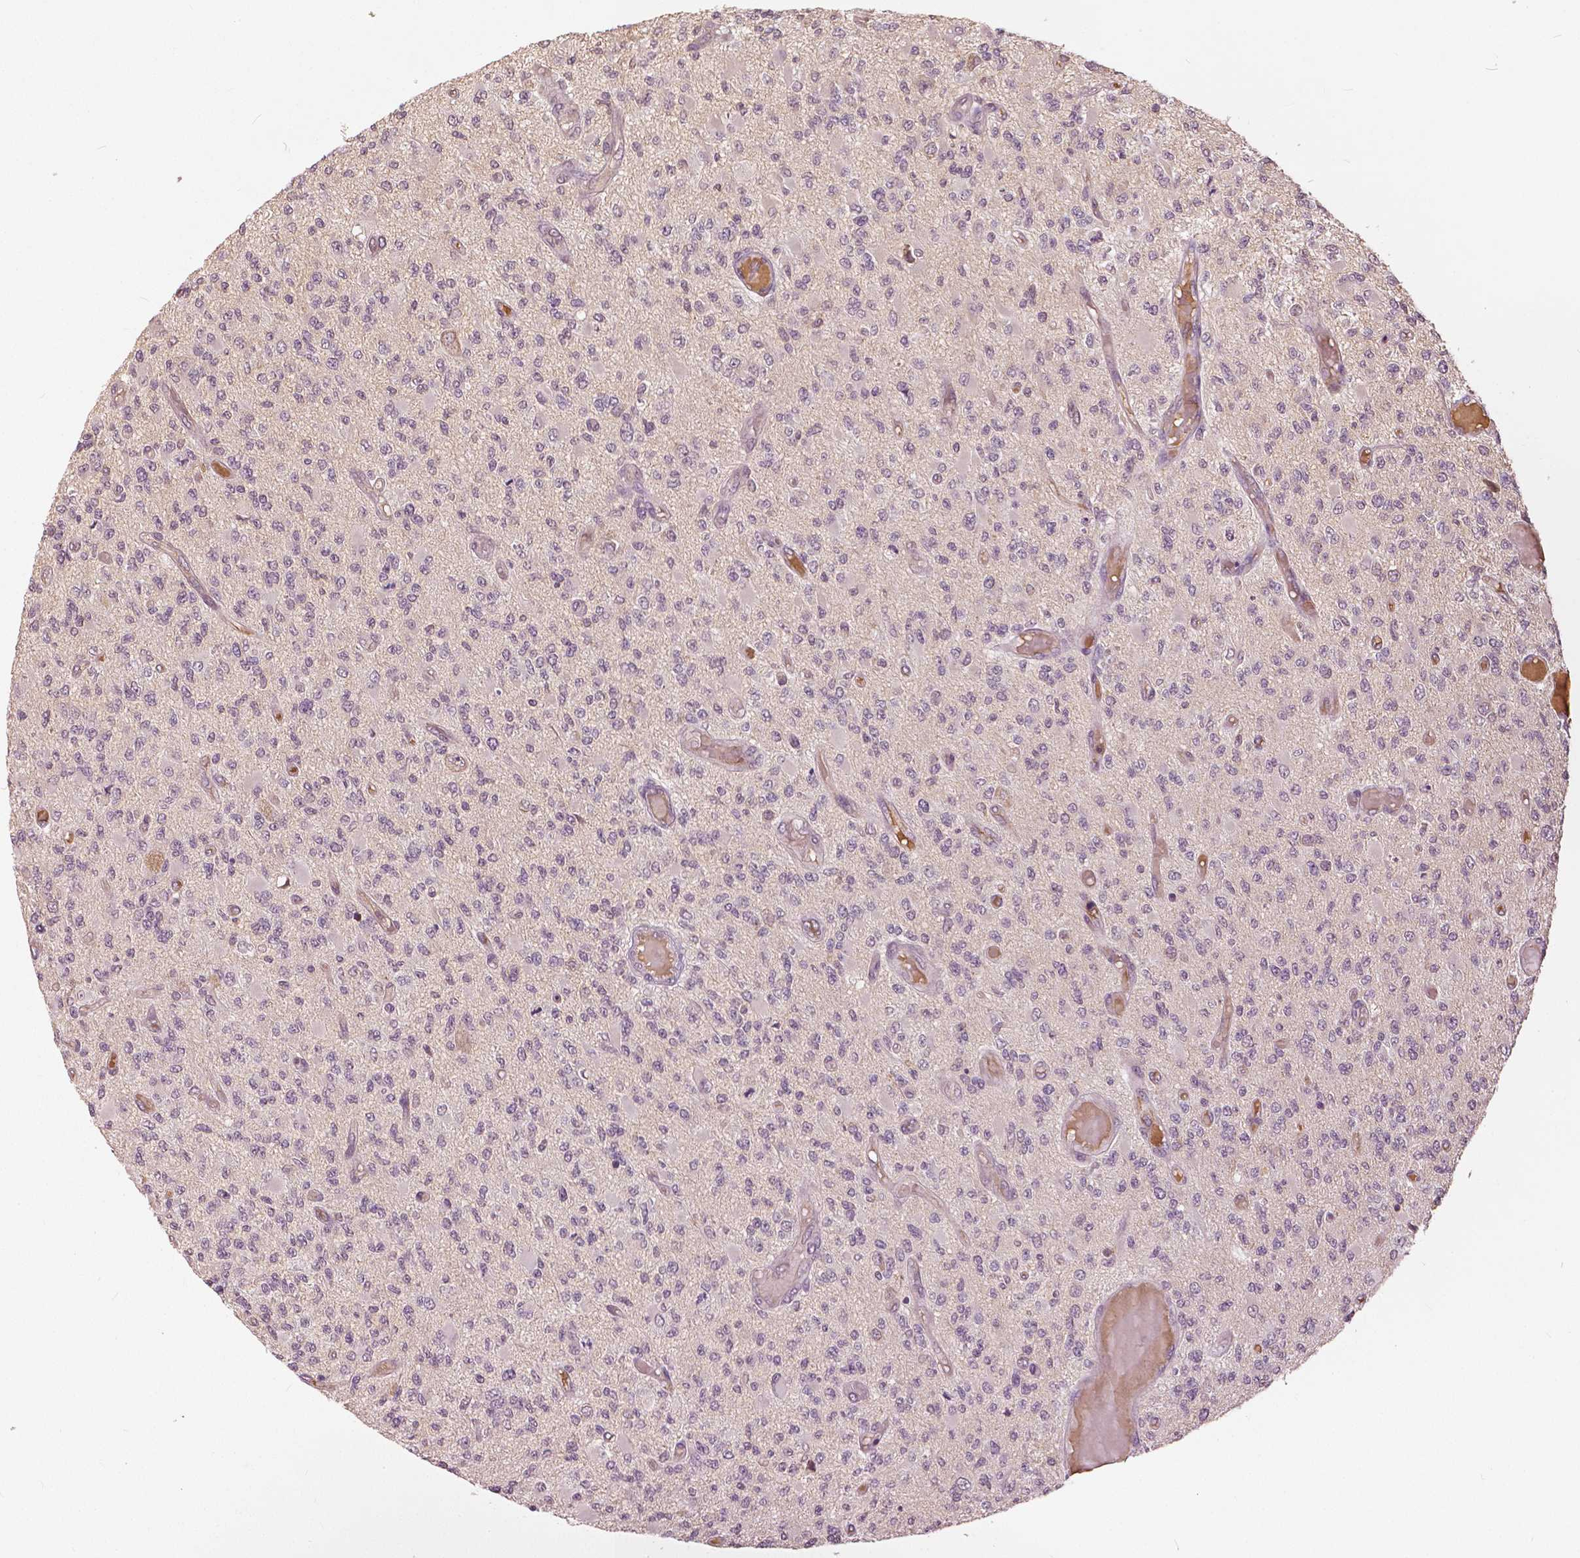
{"staining": {"intensity": "negative", "quantity": "none", "location": "none"}, "tissue": "glioma", "cell_type": "Tumor cells", "image_type": "cancer", "snomed": [{"axis": "morphology", "description": "Glioma, malignant, High grade"}, {"axis": "topography", "description": "Brain"}], "caption": "DAB (3,3'-diaminobenzidine) immunohistochemical staining of human high-grade glioma (malignant) exhibits no significant expression in tumor cells. Brightfield microscopy of immunohistochemistry (IHC) stained with DAB (3,3'-diaminobenzidine) (brown) and hematoxylin (blue), captured at high magnification.", "gene": "ANGPTL4", "patient": {"sex": "female", "age": 63}}